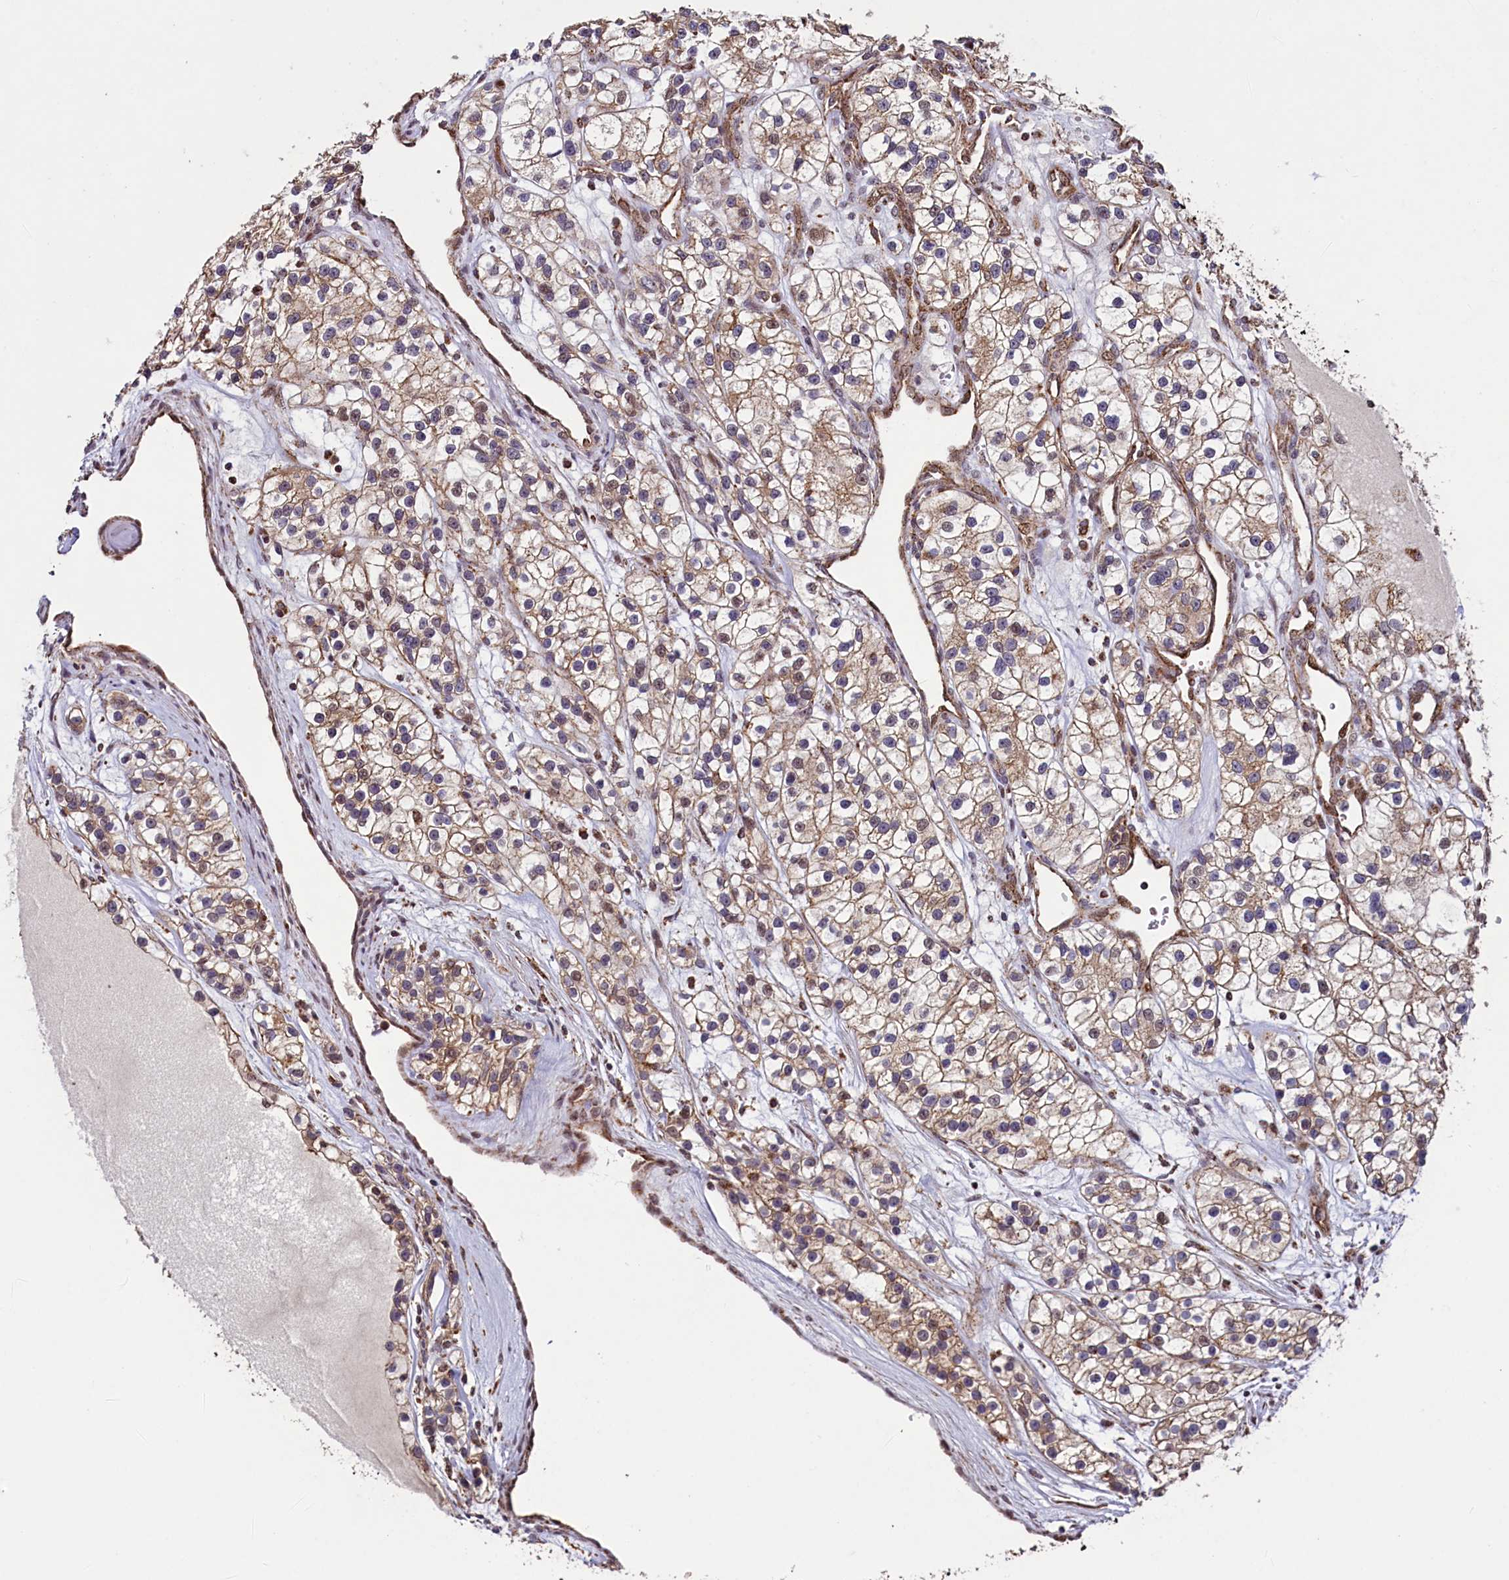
{"staining": {"intensity": "moderate", "quantity": ">75%", "location": "cytoplasmic/membranous"}, "tissue": "renal cancer", "cell_type": "Tumor cells", "image_type": "cancer", "snomed": [{"axis": "morphology", "description": "Adenocarcinoma, NOS"}, {"axis": "topography", "description": "Kidney"}], "caption": "Protein staining demonstrates moderate cytoplasmic/membranous positivity in about >75% of tumor cells in renal cancer.", "gene": "ZNF577", "patient": {"sex": "female", "age": 57}}